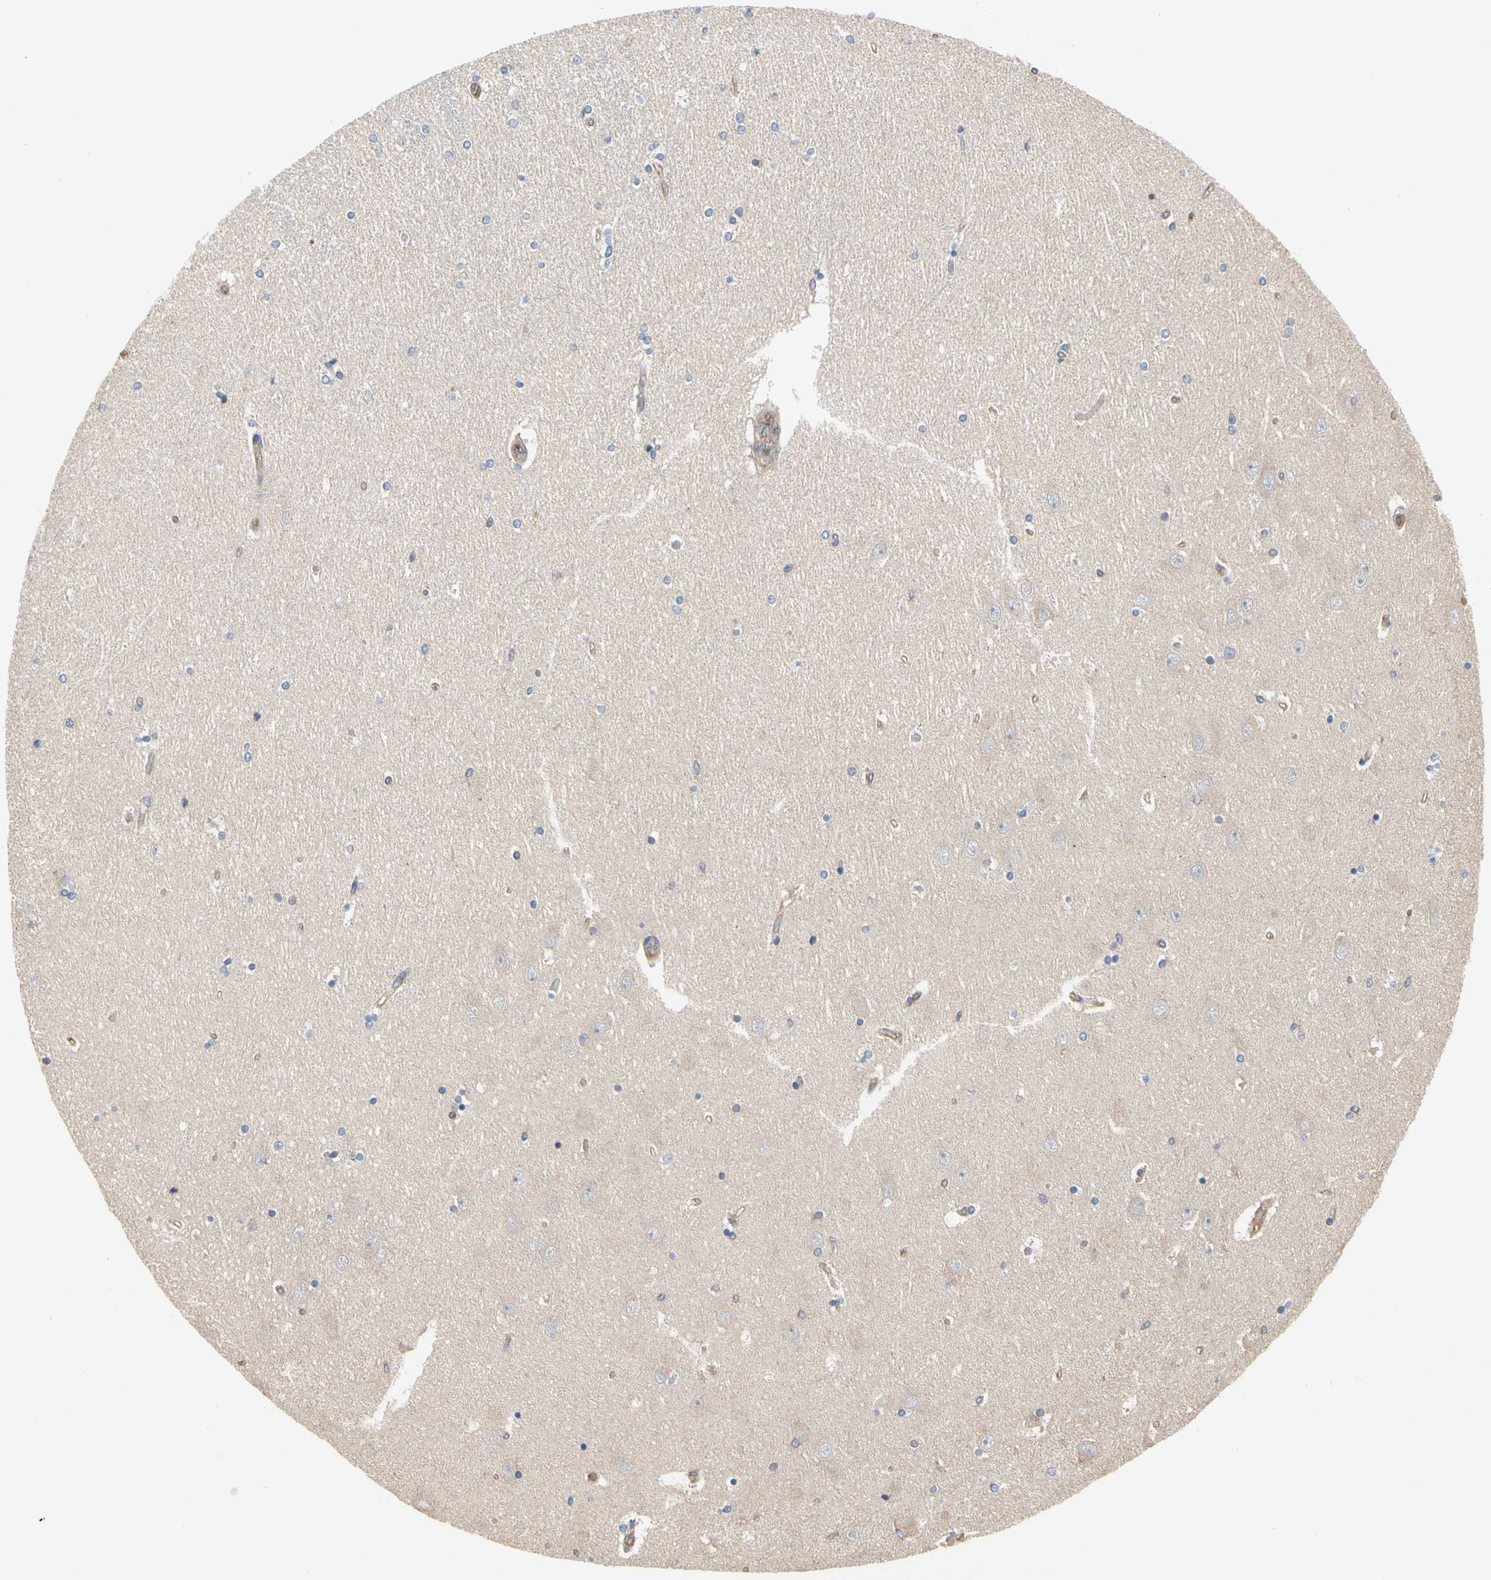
{"staining": {"intensity": "negative", "quantity": "none", "location": "none"}, "tissue": "hippocampus", "cell_type": "Glial cells", "image_type": "normal", "snomed": [{"axis": "morphology", "description": "Normal tissue, NOS"}, {"axis": "topography", "description": "Hippocampus"}], "caption": "Immunohistochemistry (IHC) histopathology image of benign hippocampus stained for a protein (brown), which displays no expression in glial cells.", "gene": "PDZK1", "patient": {"sex": "female", "age": 54}}